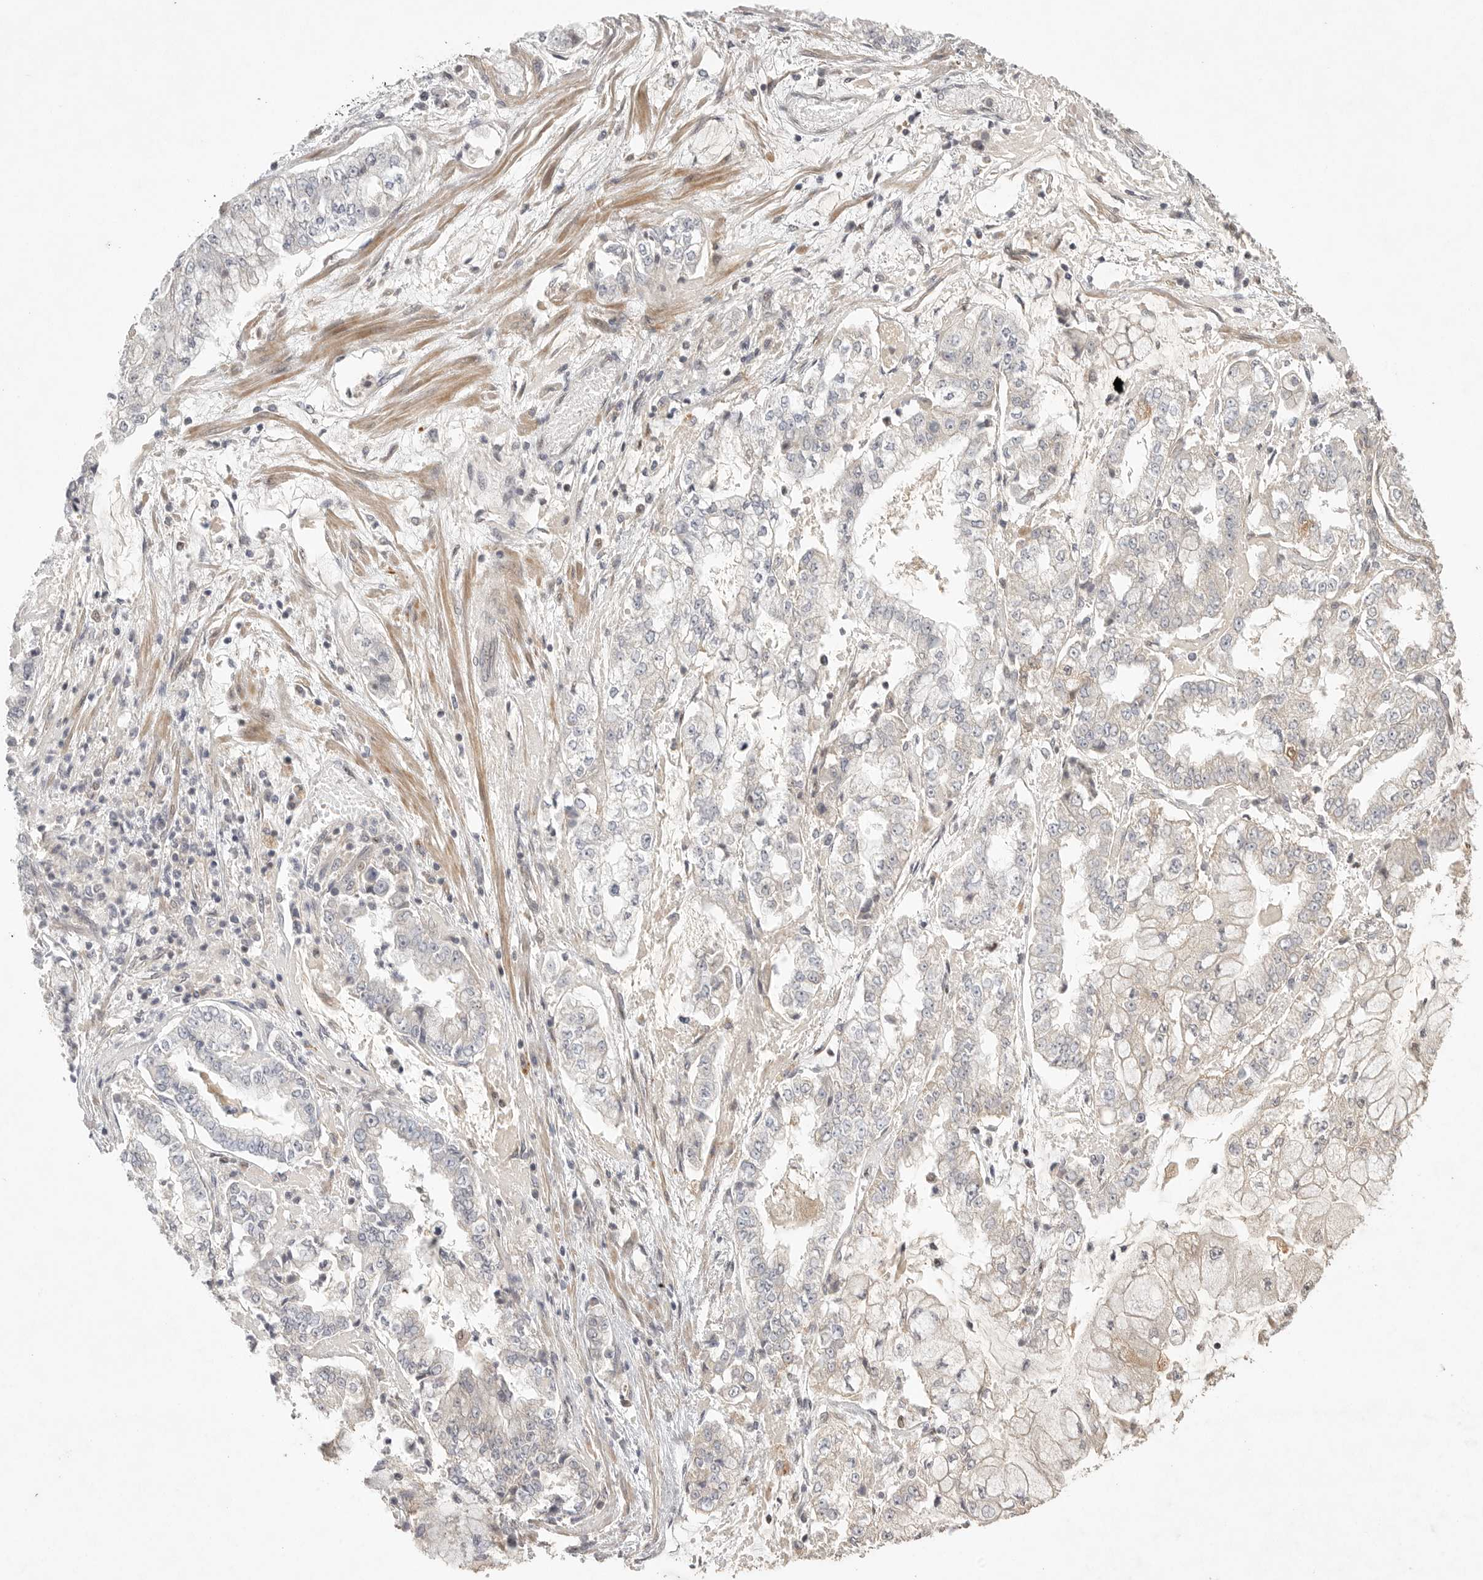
{"staining": {"intensity": "negative", "quantity": "none", "location": "none"}, "tissue": "stomach cancer", "cell_type": "Tumor cells", "image_type": "cancer", "snomed": [{"axis": "morphology", "description": "Adenocarcinoma, NOS"}, {"axis": "topography", "description": "Stomach"}], "caption": "High power microscopy image of an immunohistochemistry micrograph of stomach cancer (adenocarcinoma), revealing no significant staining in tumor cells. The staining is performed using DAB brown chromogen with nuclei counter-stained in using hematoxylin.", "gene": "POMP", "patient": {"sex": "male", "age": 76}}